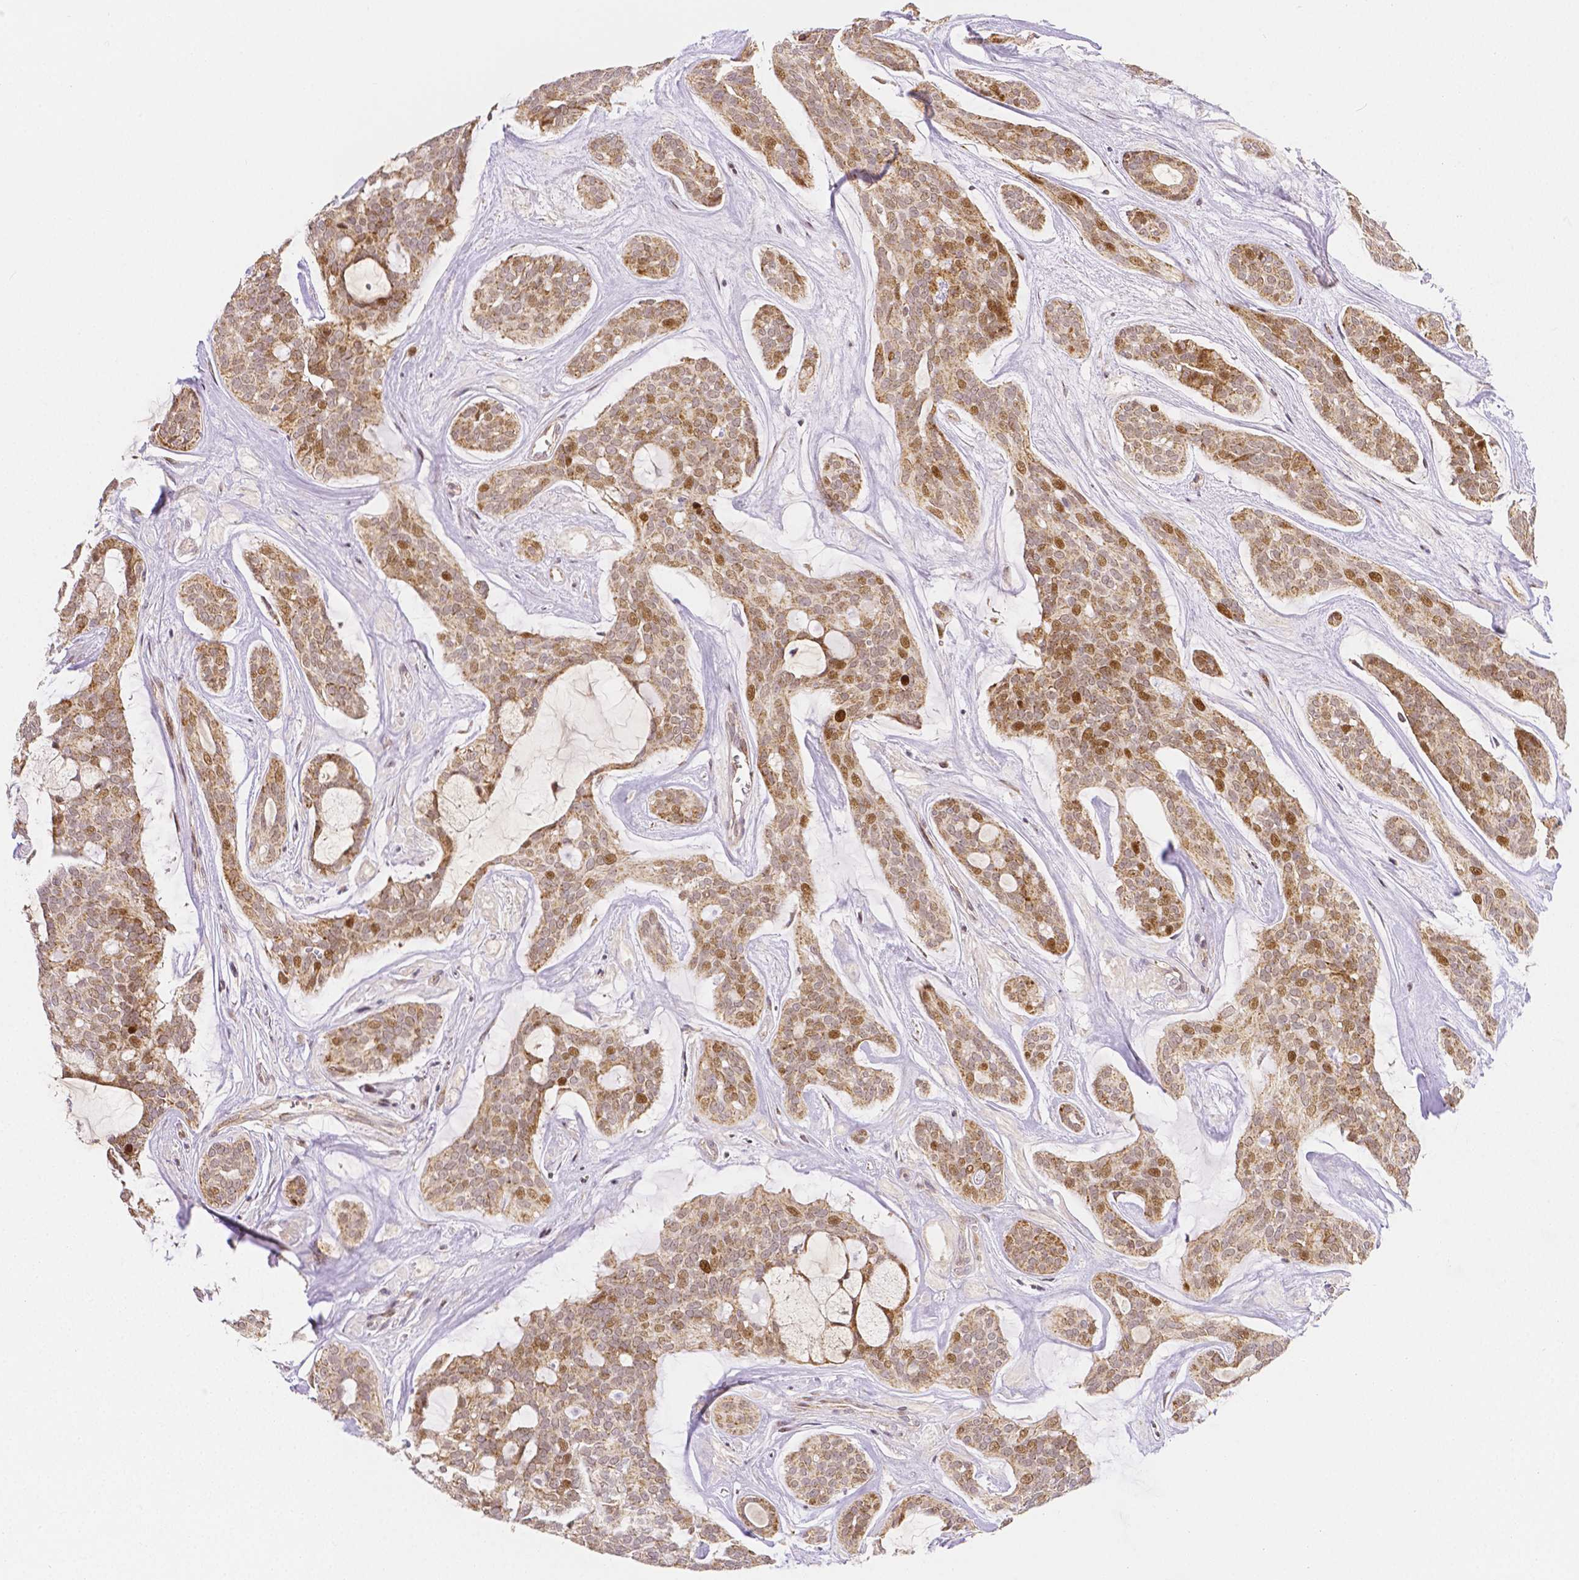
{"staining": {"intensity": "moderate", "quantity": "25%-75%", "location": "nuclear"}, "tissue": "head and neck cancer", "cell_type": "Tumor cells", "image_type": "cancer", "snomed": [{"axis": "morphology", "description": "Adenocarcinoma, NOS"}, {"axis": "topography", "description": "Head-Neck"}], "caption": "High-magnification brightfield microscopy of head and neck cancer (adenocarcinoma) stained with DAB (brown) and counterstained with hematoxylin (blue). tumor cells exhibit moderate nuclear positivity is present in about25%-75% of cells.", "gene": "RHOT1", "patient": {"sex": "male", "age": 66}}